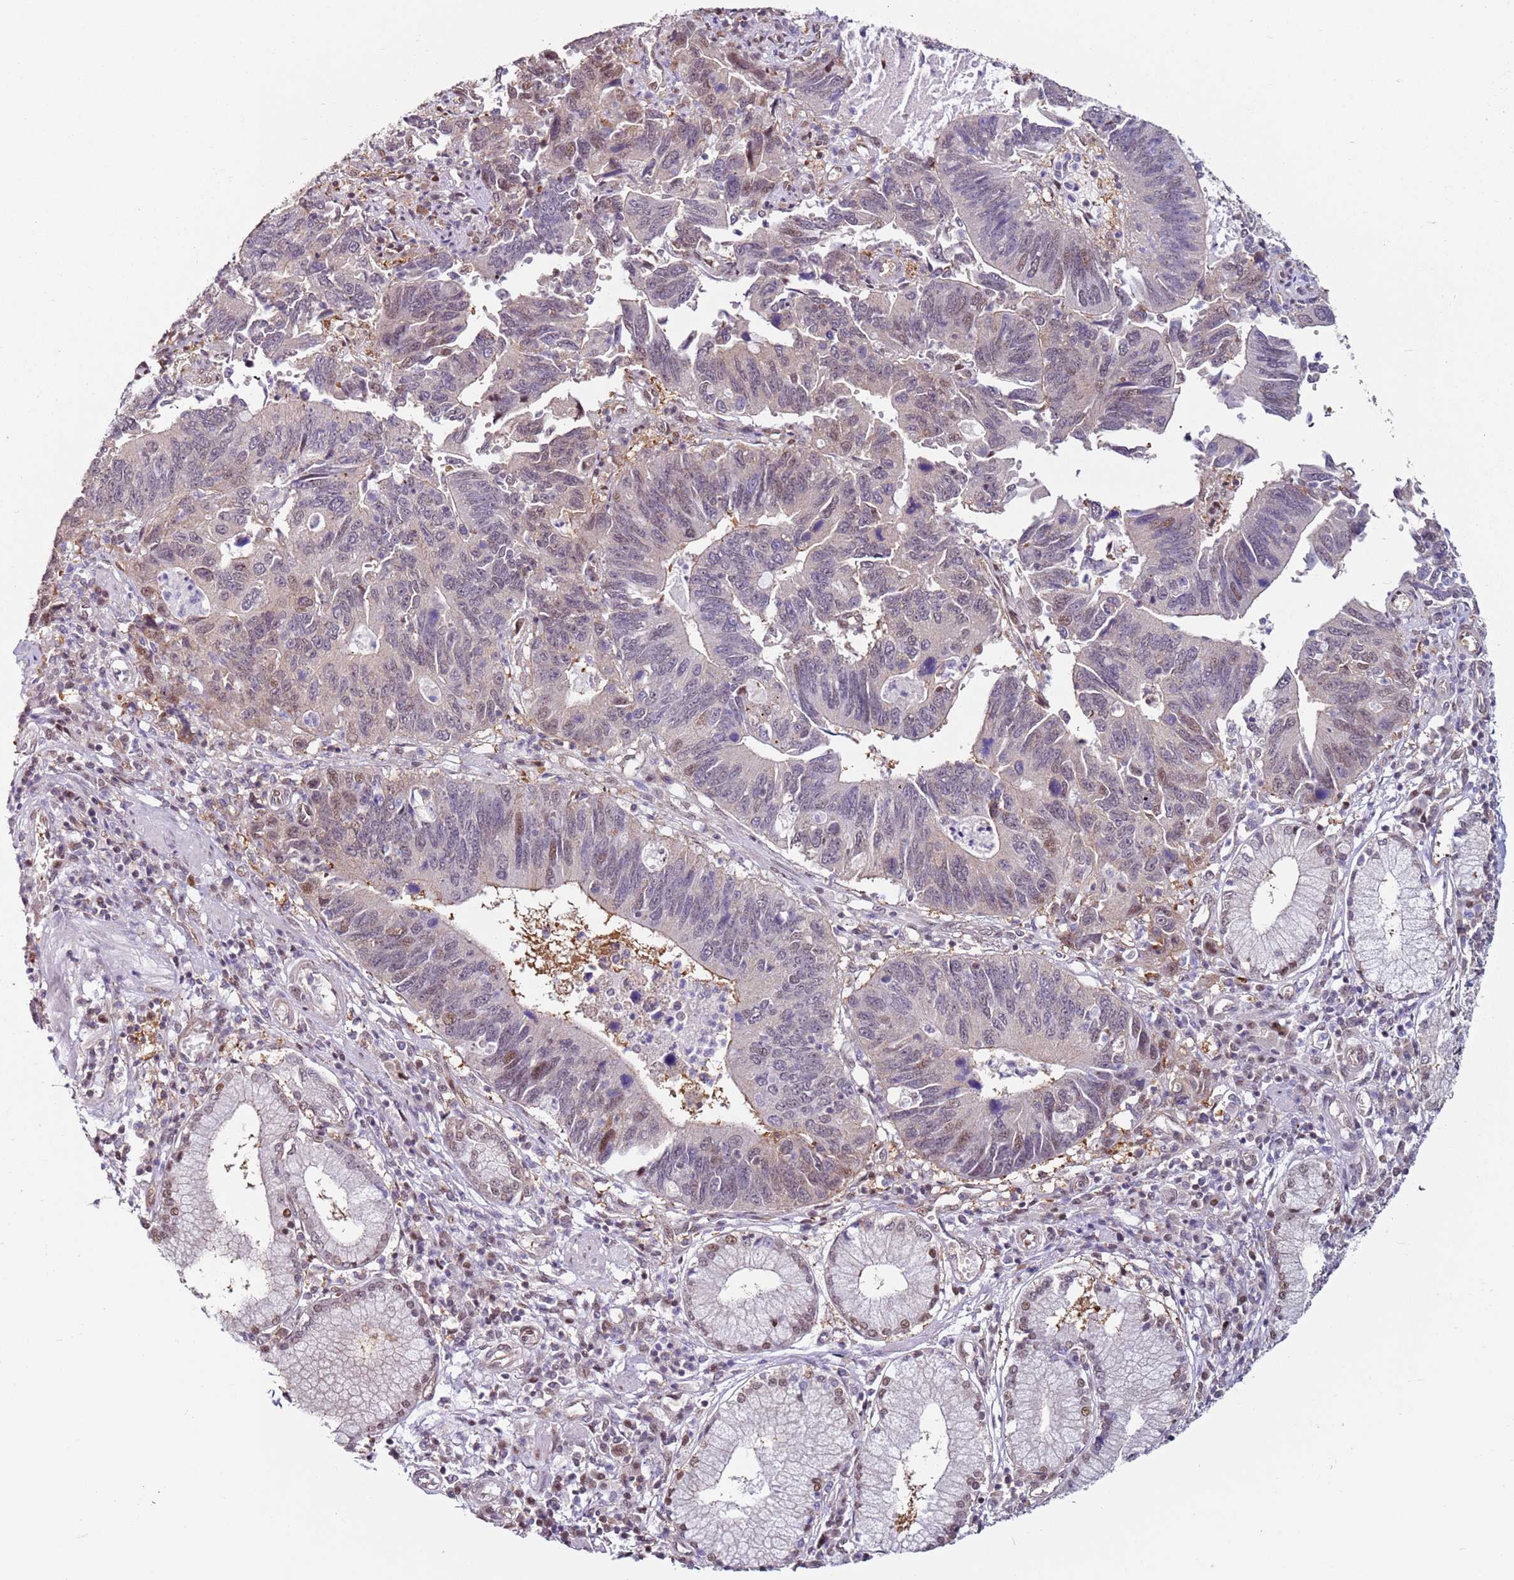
{"staining": {"intensity": "moderate", "quantity": "<25%", "location": "cytoplasmic/membranous,nuclear"}, "tissue": "stomach cancer", "cell_type": "Tumor cells", "image_type": "cancer", "snomed": [{"axis": "morphology", "description": "Adenocarcinoma, NOS"}, {"axis": "topography", "description": "Stomach"}], "caption": "Adenocarcinoma (stomach) stained for a protein exhibits moderate cytoplasmic/membranous and nuclear positivity in tumor cells.", "gene": "PSMD4", "patient": {"sex": "male", "age": 59}}